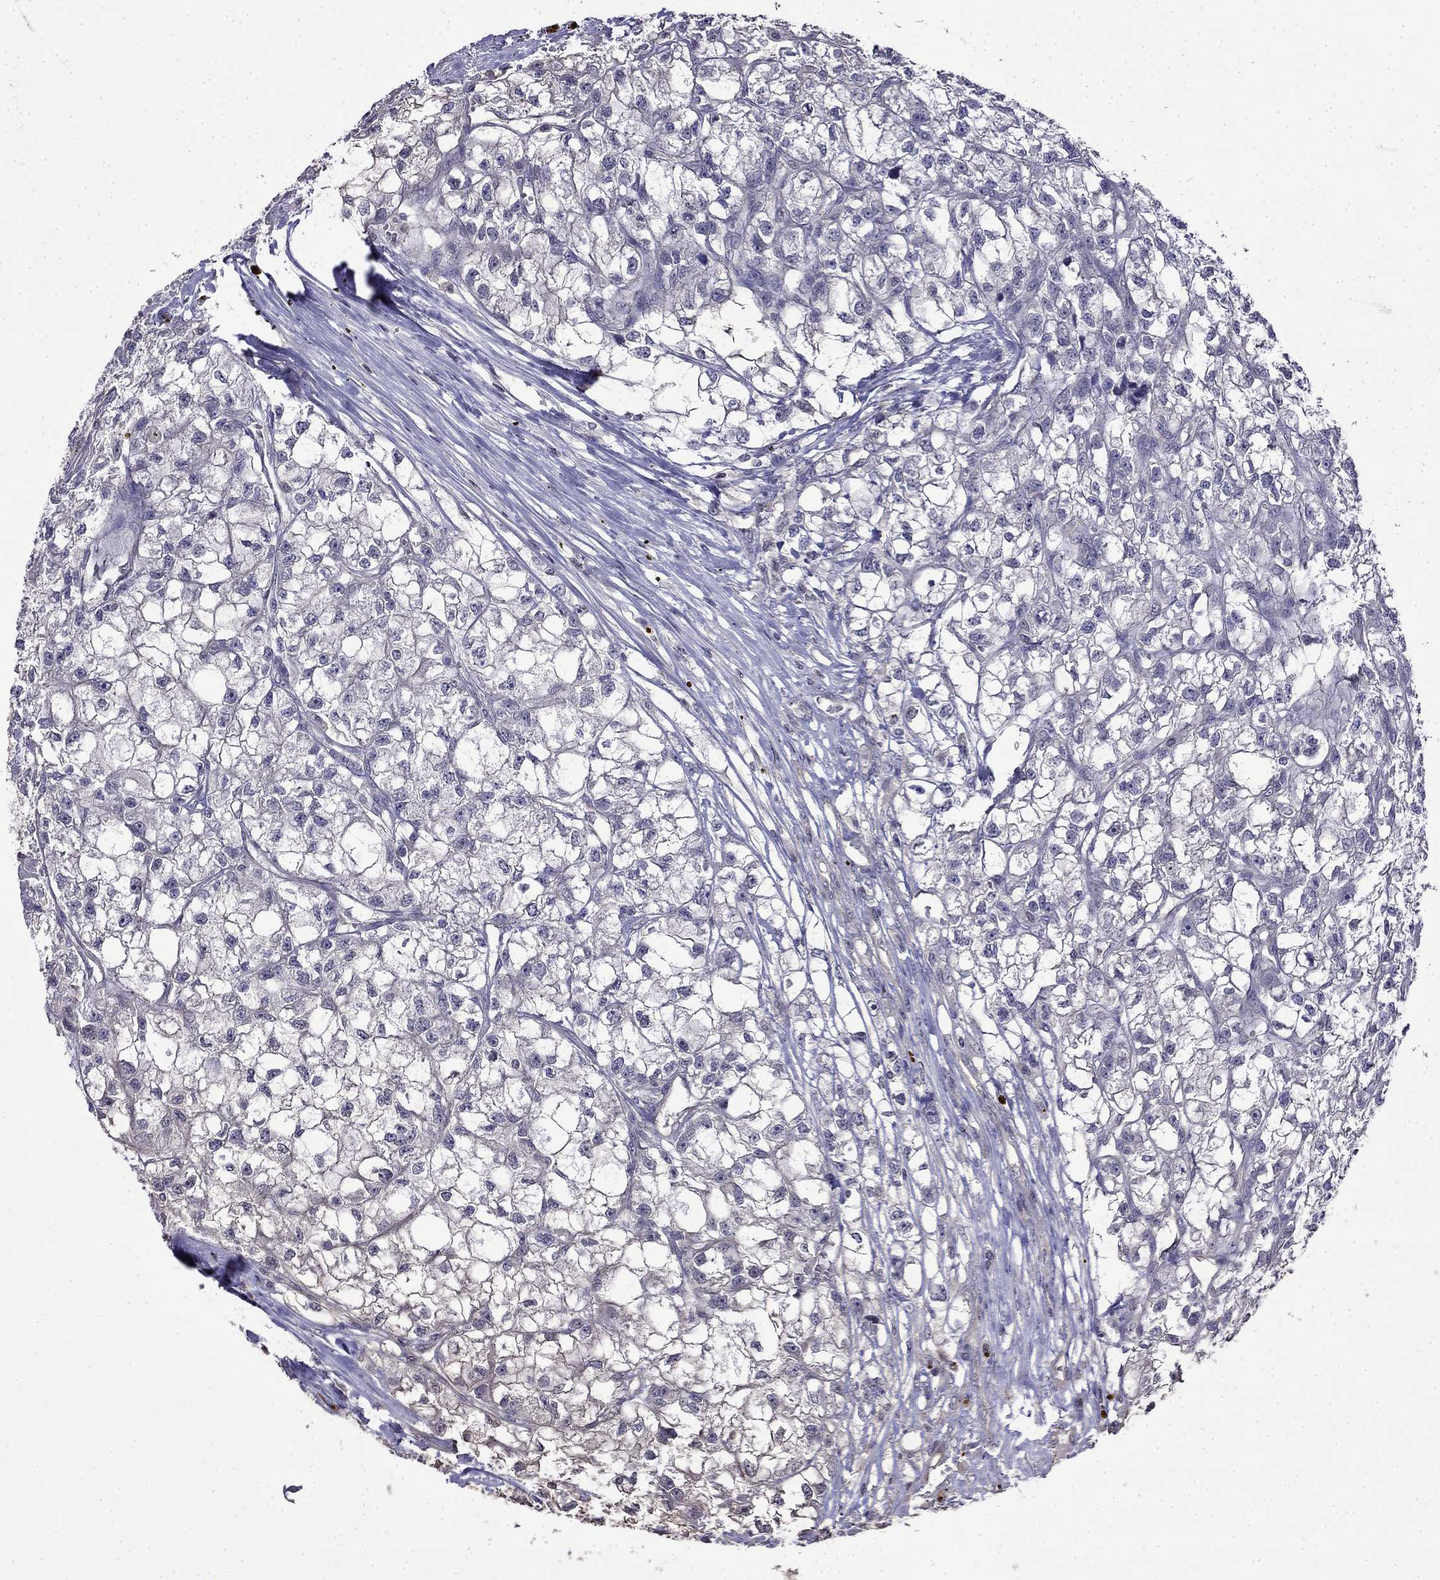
{"staining": {"intensity": "negative", "quantity": "none", "location": "none"}, "tissue": "renal cancer", "cell_type": "Tumor cells", "image_type": "cancer", "snomed": [{"axis": "morphology", "description": "Adenocarcinoma, NOS"}, {"axis": "topography", "description": "Kidney"}], "caption": "A micrograph of human renal cancer is negative for staining in tumor cells.", "gene": "GUCA1B", "patient": {"sex": "male", "age": 56}}